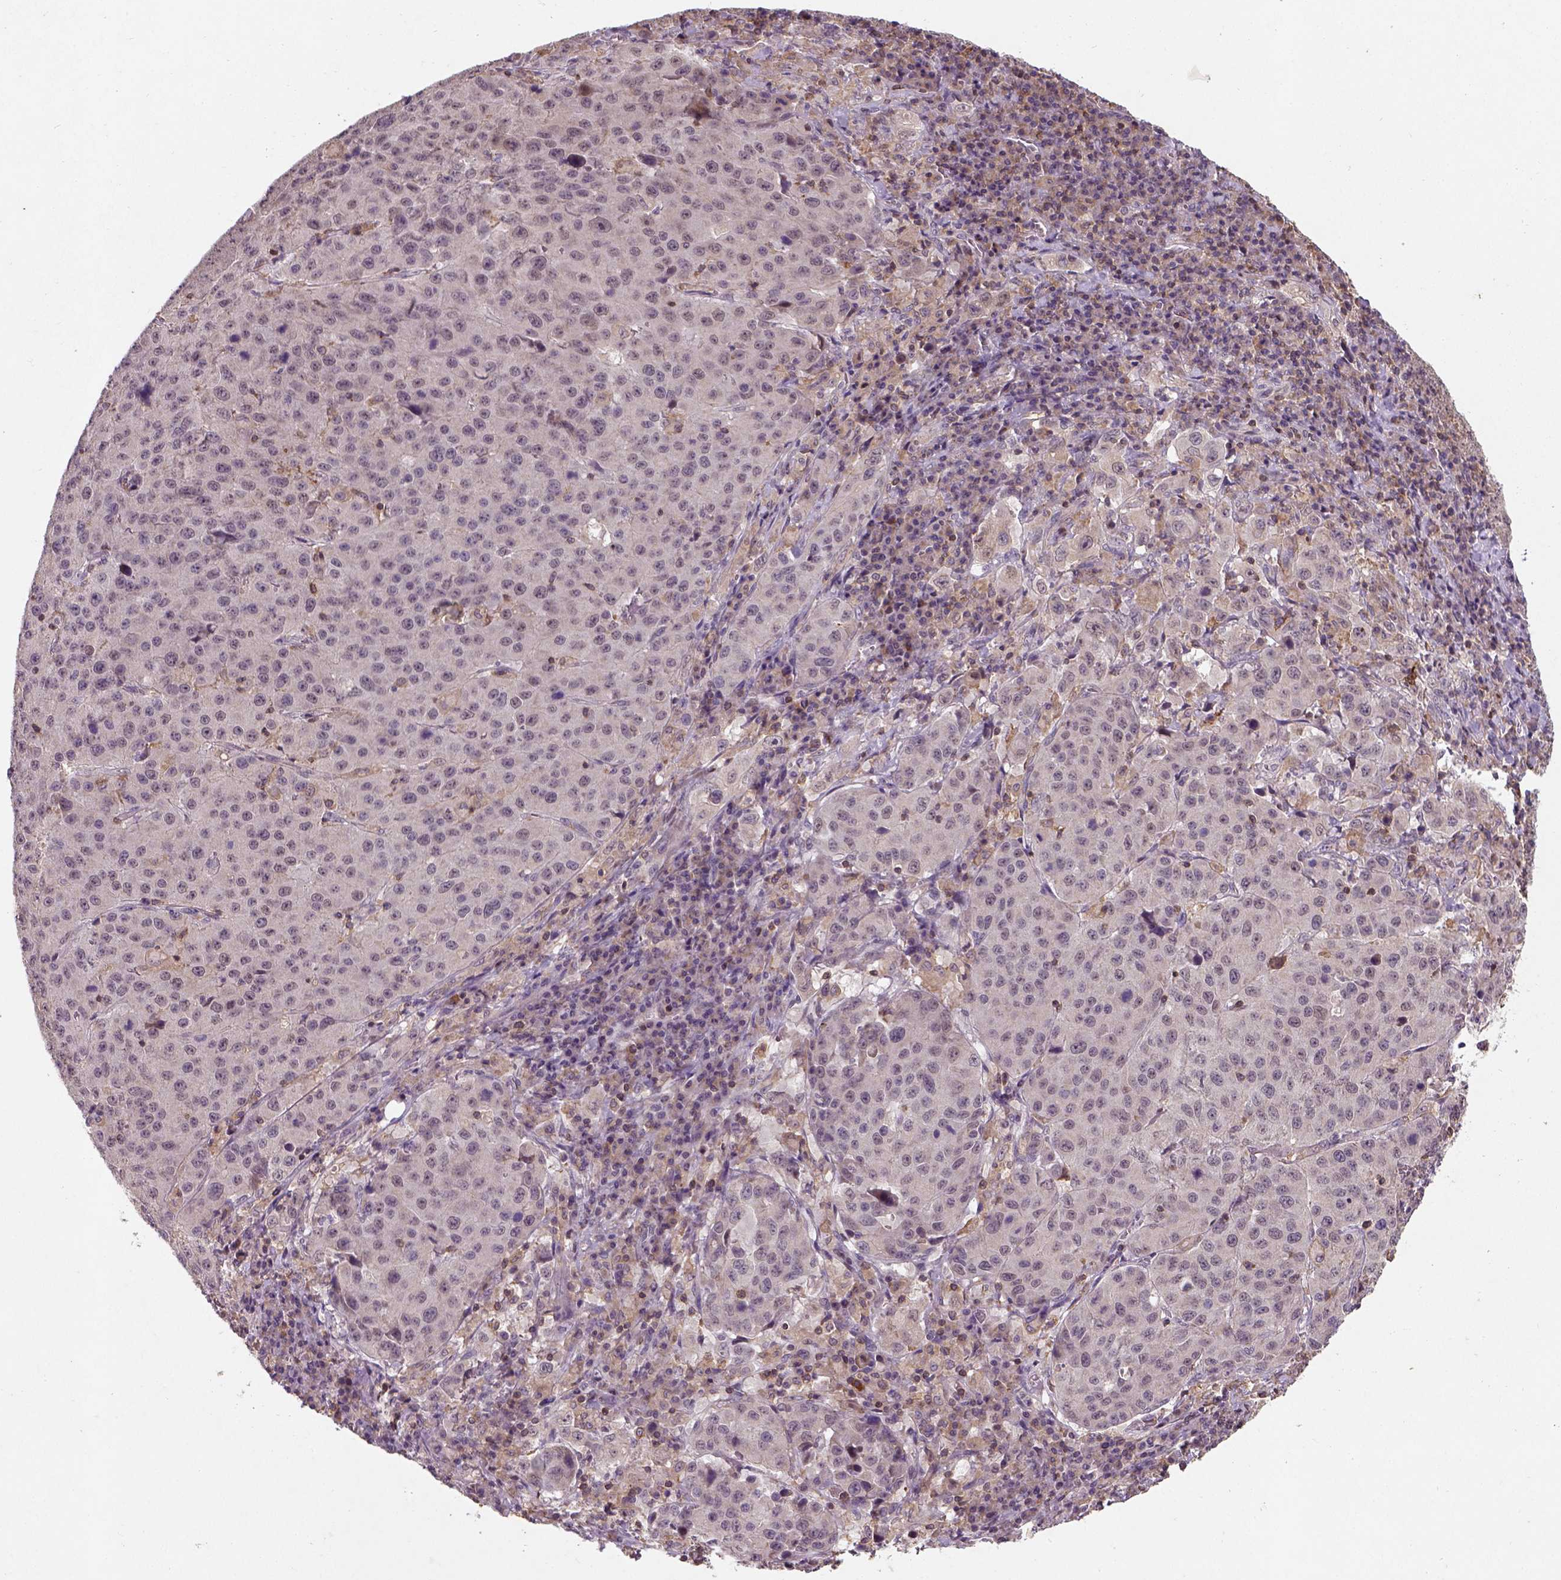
{"staining": {"intensity": "negative", "quantity": "none", "location": "none"}, "tissue": "stomach cancer", "cell_type": "Tumor cells", "image_type": "cancer", "snomed": [{"axis": "morphology", "description": "Adenocarcinoma, NOS"}, {"axis": "topography", "description": "Stomach"}], "caption": "Micrograph shows no protein expression in tumor cells of stomach adenocarcinoma tissue.", "gene": "CAMKK1", "patient": {"sex": "male", "age": 71}}